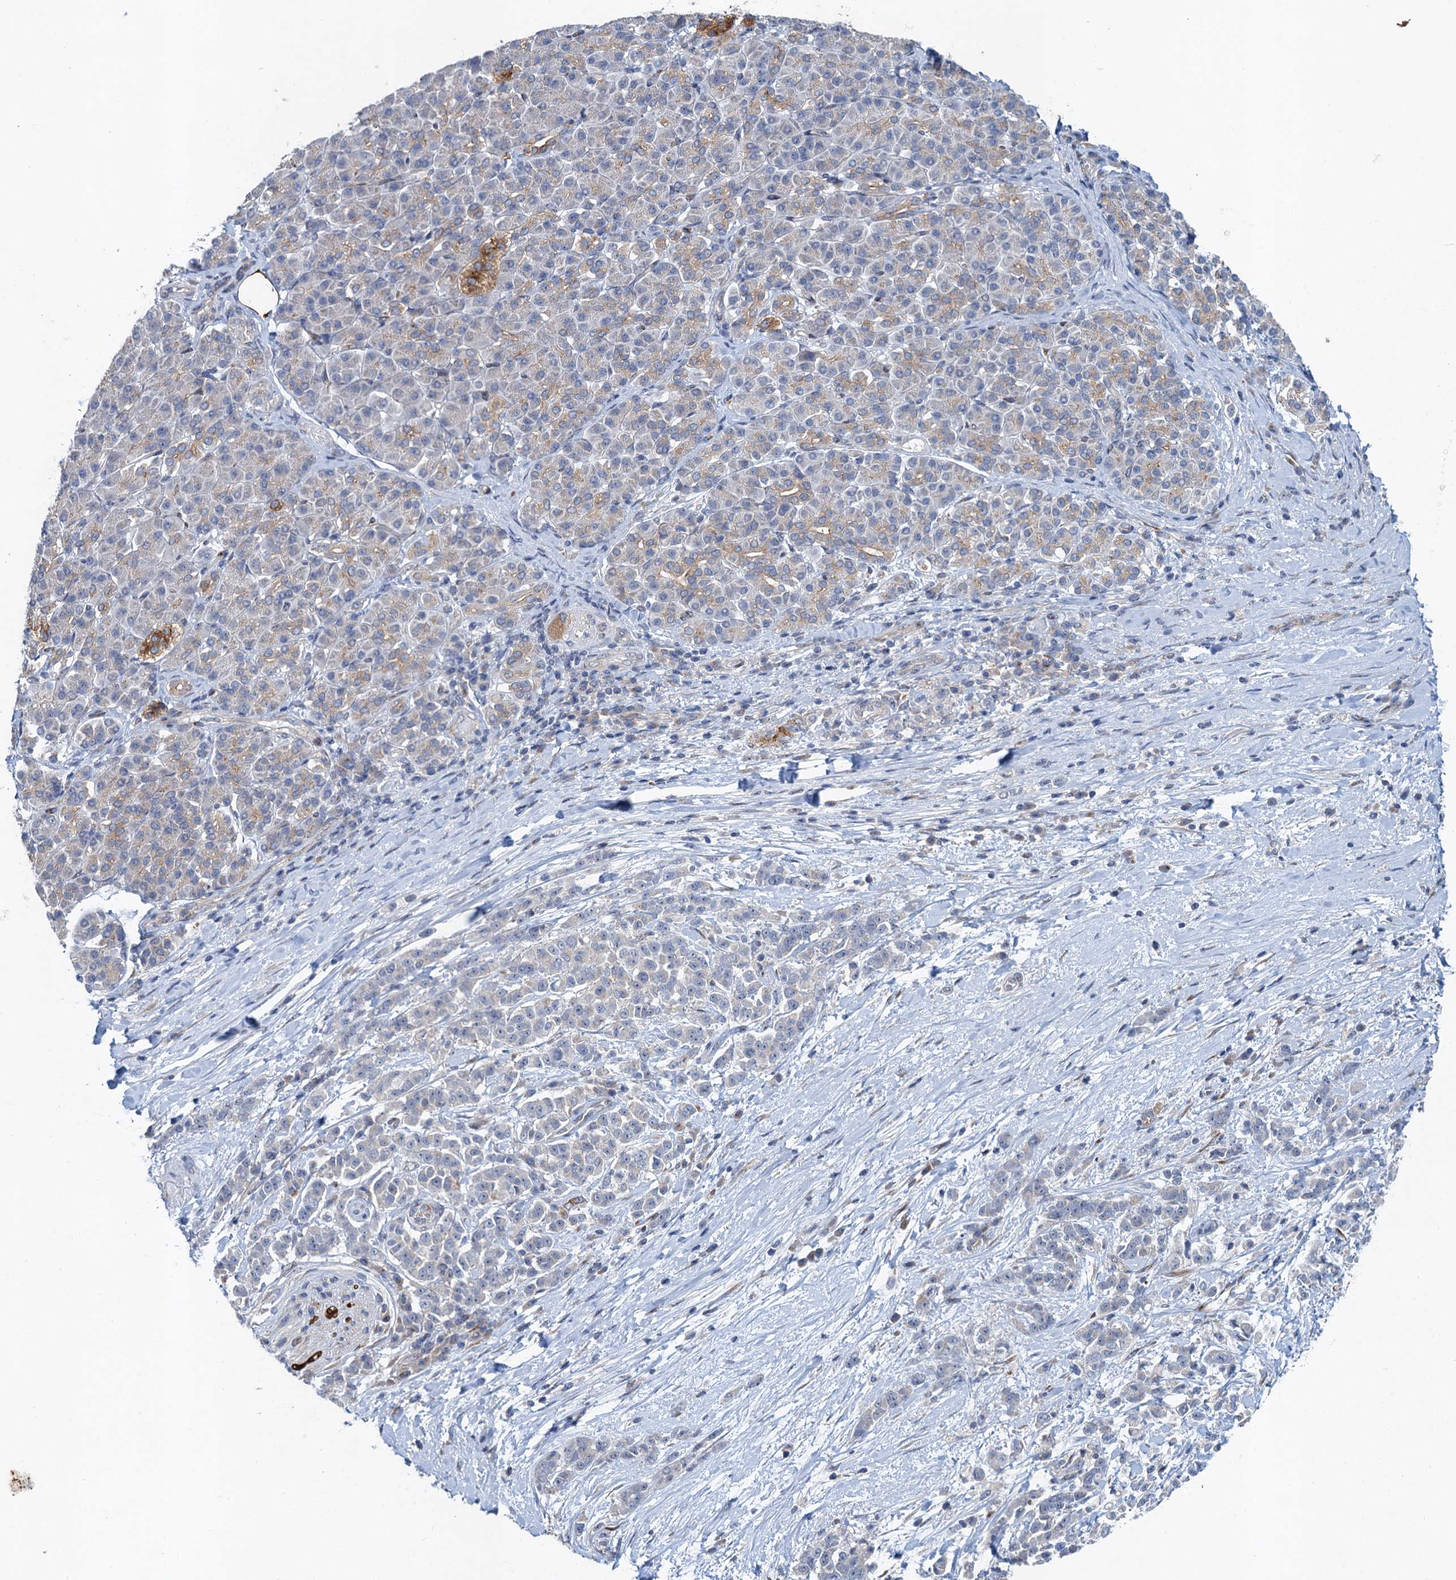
{"staining": {"intensity": "negative", "quantity": "none", "location": "none"}, "tissue": "pancreatic cancer", "cell_type": "Tumor cells", "image_type": "cancer", "snomed": [{"axis": "morphology", "description": "Normal tissue, NOS"}, {"axis": "morphology", "description": "Adenocarcinoma, NOS"}, {"axis": "topography", "description": "Pancreas"}], "caption": "Immunohistochemistry image of neoplastic tissue: adenocarcinoma (pancreatic) stained with DAB (3,3'-diaminobenzidine) exhibits no significant protein expression in tumor cells. (IHC, brightfield microscopy, high magnification).", "gene": "NBEA", "patient": {"sex": "female", "age": 64}}